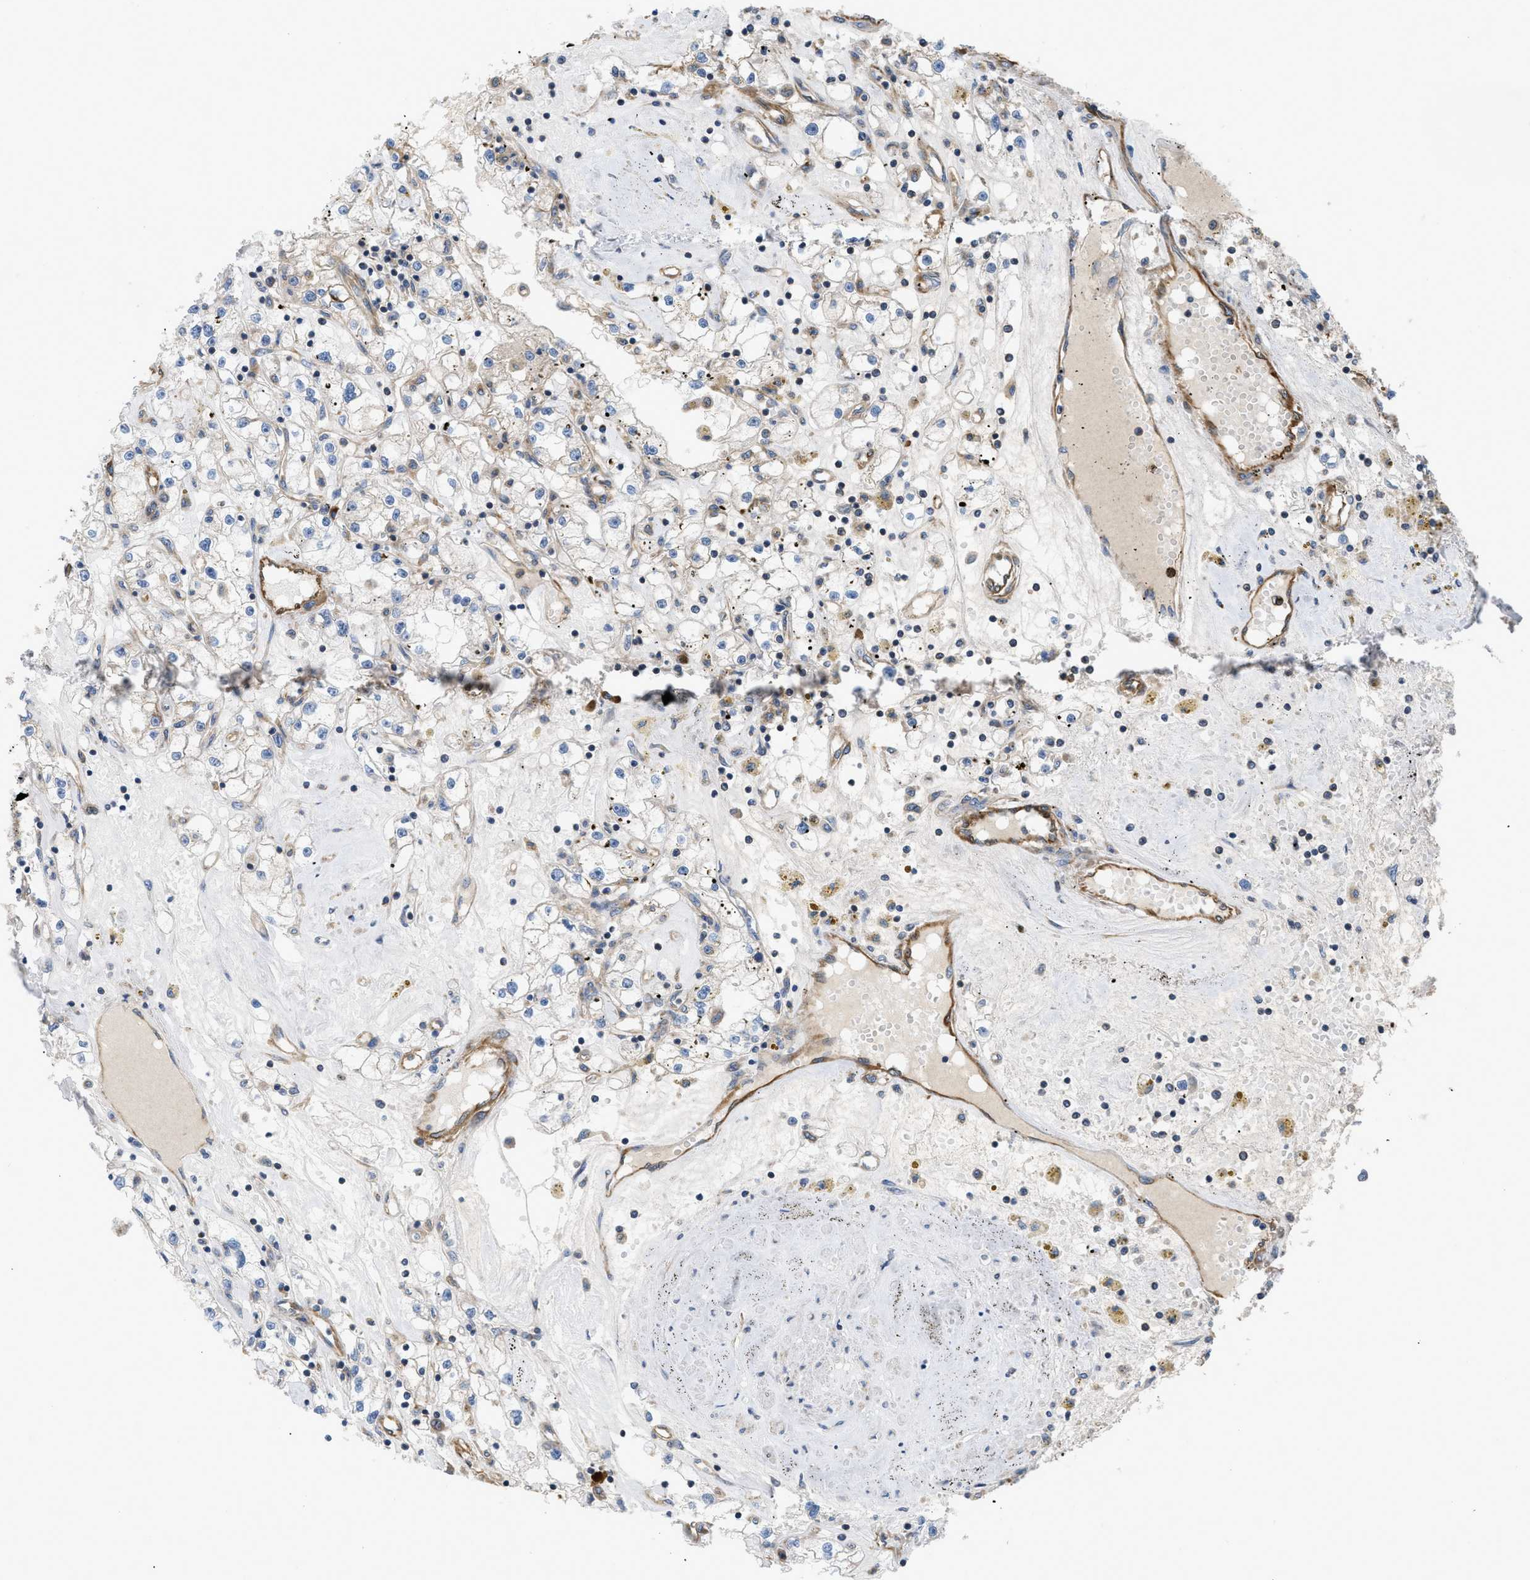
{"staining": {"intensity": "weak", "quantity": "<25%", "location": "cytoplasmic/membranous"}, "tissue": "renal cancer", "cell_type": "Tumor cells", "image_type": "cancer", "snomed": [{"axis": "morphology", "description": "Adenocarcinoma, NOS"}, {"axis": "topography", "description": "Kidney"}], "caption": "Renal cancer was stained to show a protein in brown. There is no significant expression in tumor cells. (DAB immunohistochemistry (IHC) visualized using brightfield microscopy, high magnification).", "gene": "ATP2A3", "patient": {"sex": "male", "age": 56}}